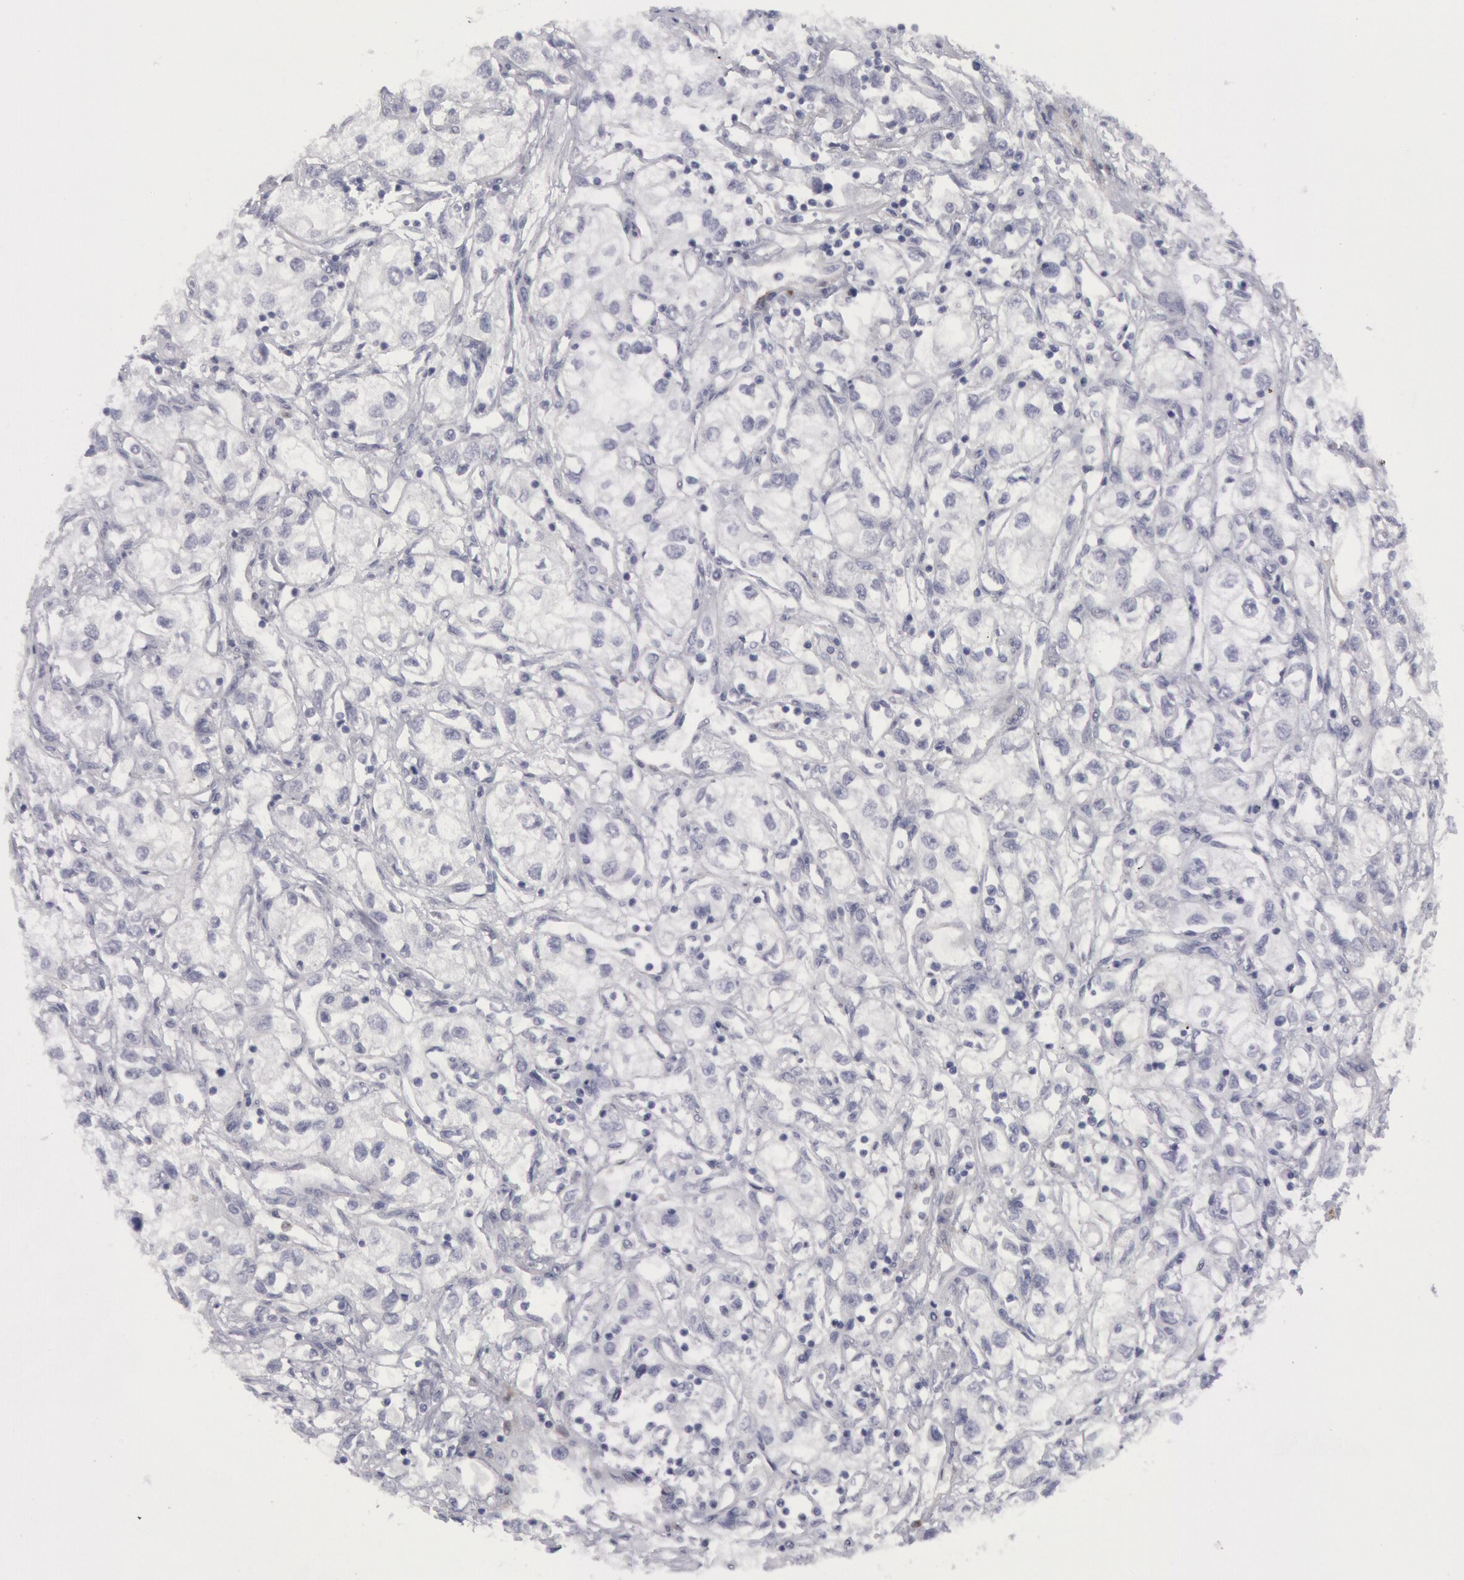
{"staining": {"intensity": "negative", "quantity": "none", "location": "none"}, "tissue": "renal cancer", "cell_type": "Tumor cells", "image_type": "cancer", "snomed": [{"axis": "morphology", "description": "Adenocarcinoma, NOS"}, {"axis": "topography", "description": "Kidney"}], "caption": "This histopathology image is of renal cancer stained with immunohistochemistry to label a protein in brown with the nuclei are counter-stained blue. There is no staining in tumor cells.", "gene": "FHL1", "patient": {"sex": "male", "age": 57}}